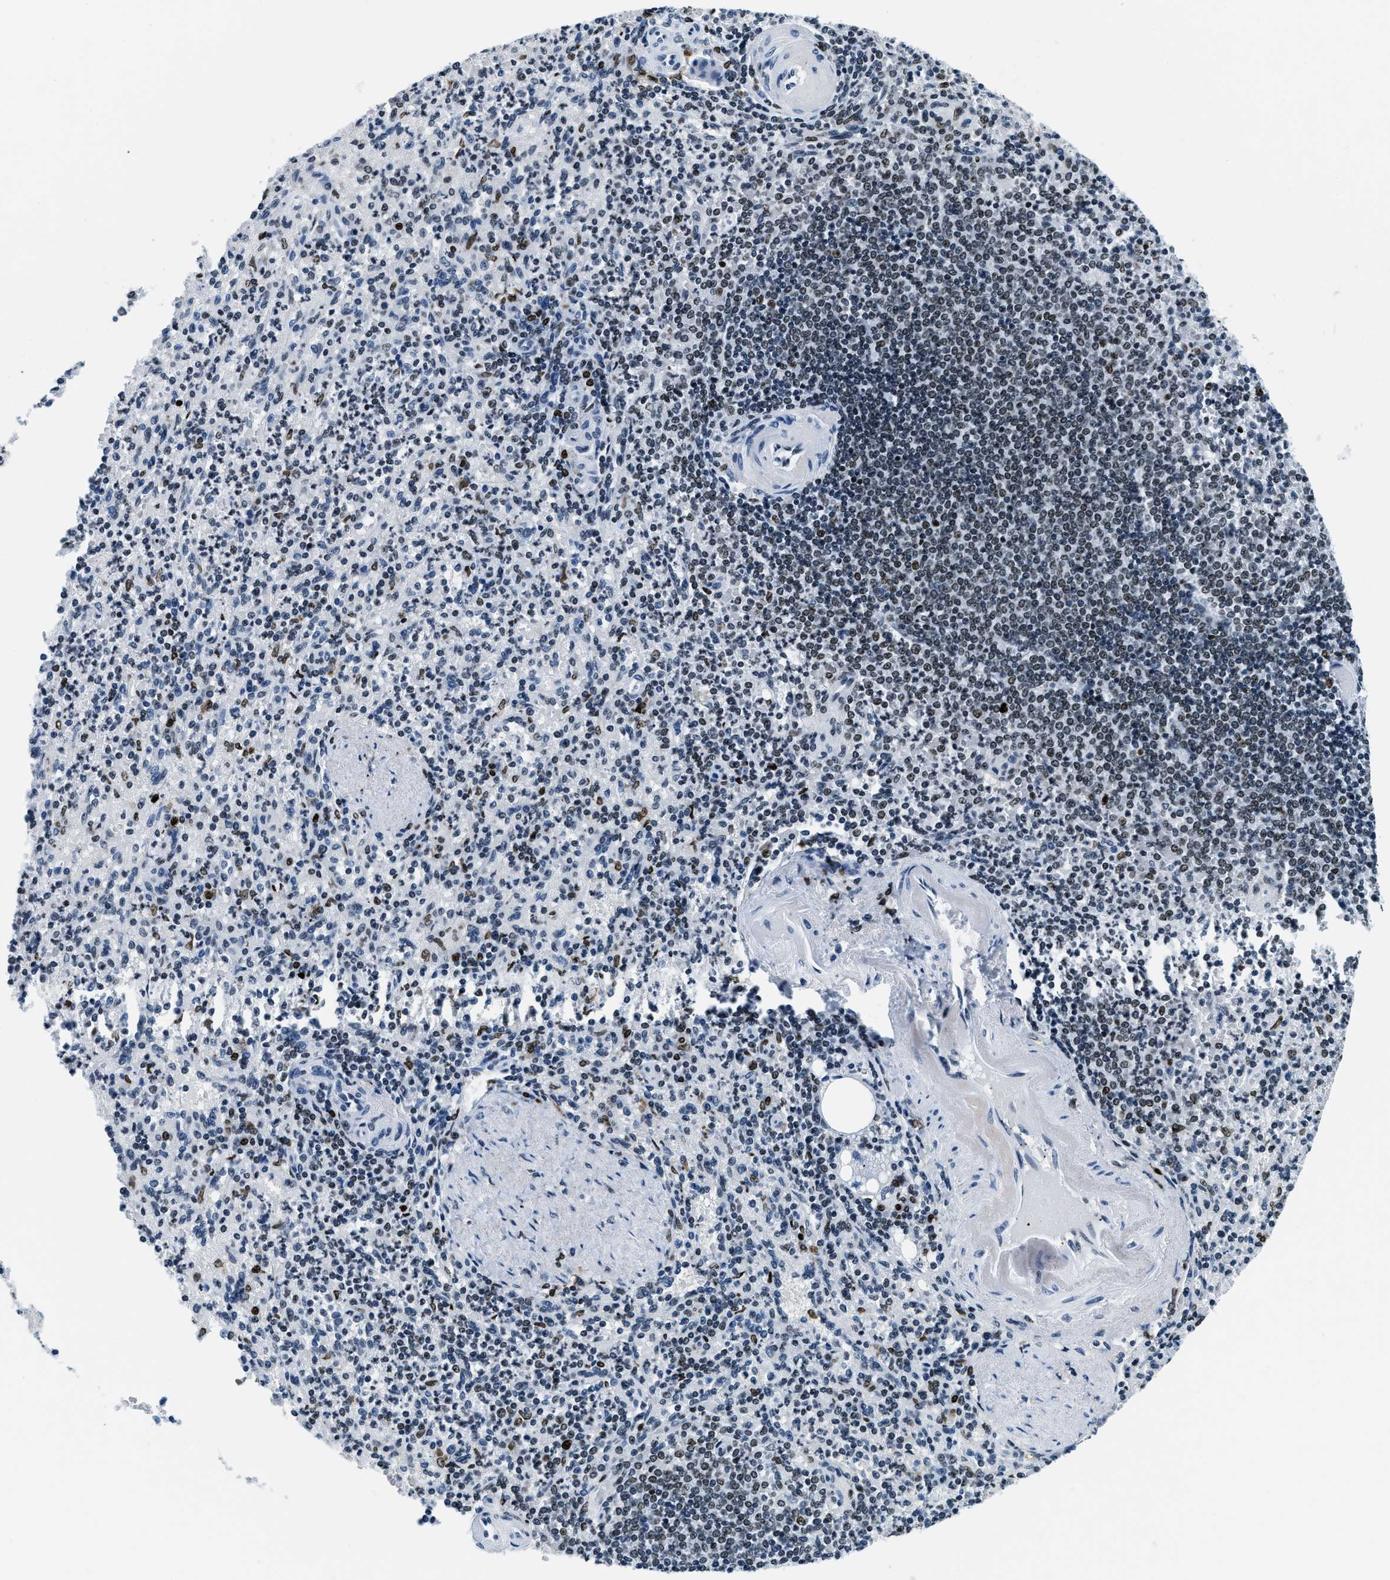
{"staining": {"intensity": "strong", "quantity": "<25%", "location": "nuclear"}, "tissue": "spleen", "cell_type": "Cells in red pulp", "image_type": "normal", "snomed": [{"axis": "morphology", "description": "Normal tissue, NOS"}, {"axis": "topography", "description": "Spleen"}], "caption": "IHC staining of benign spleen, which shows medium levels of strong nuclear expression in about <25% of cells in red pulp indicating strong nuclear protein positivity. The staining was performed using DAB (3,3'-diaminobenzidine) (brown) for protein detection and nuclei were counterstained in hematoxylin (blue).", "gene": "TOP1", "patient": {"sex": "female", "age": 74}}